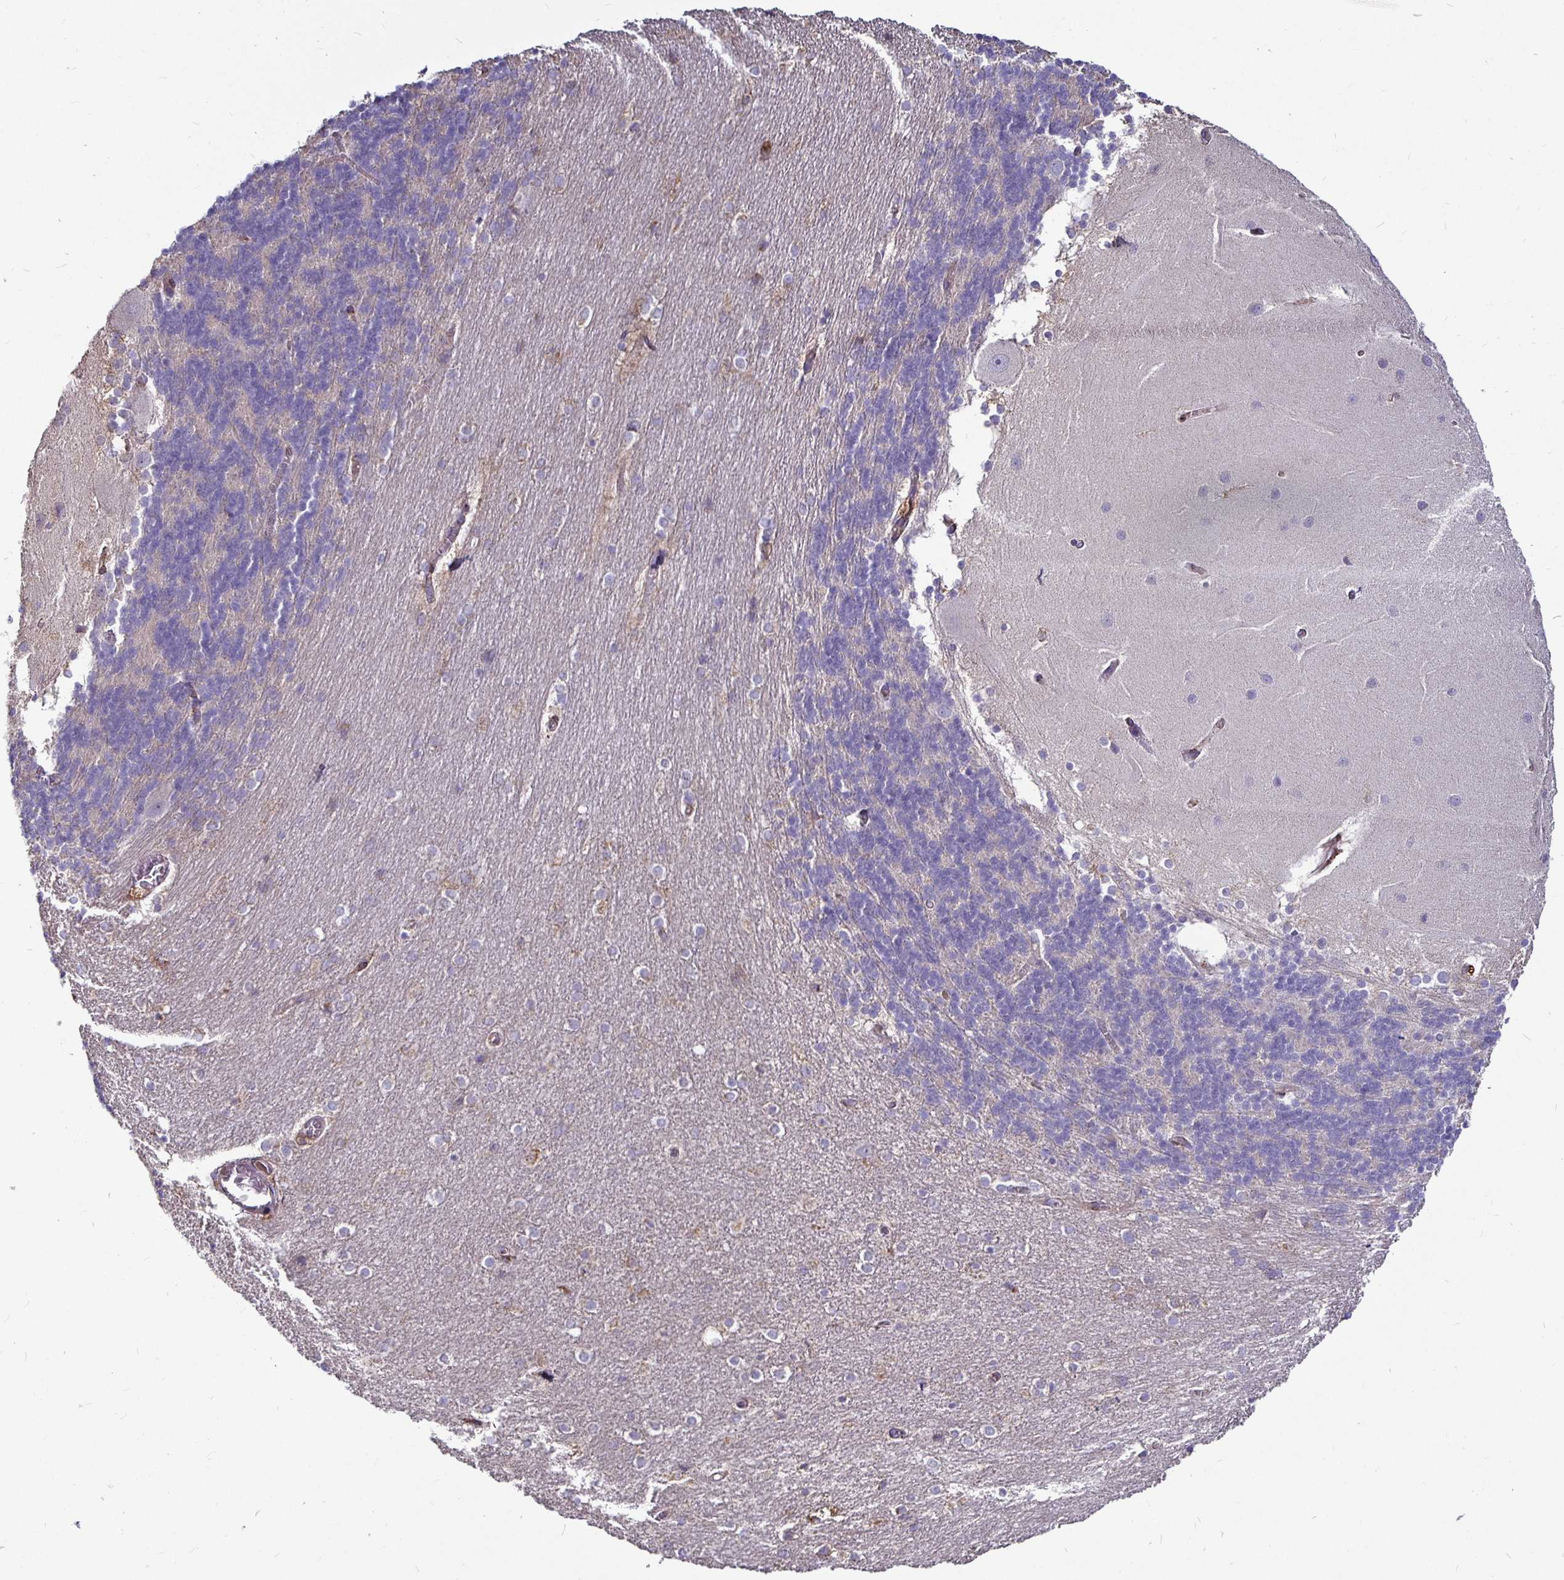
{"staining": {"intensity": "negative", "quantity": "none", "location": "none"}, "tissue": "cerebellum", "cell_type": "Cells in granular layer", "image_type": "normal", "snomed": [{"axis": "morphology", "description": "Normal tissue, NOS"}, {"axis": "topography", "description": "Cerebellum"}], "caption": "A histopathology image of human cerebellum is negative for staining in cells in granular layer. (DAB IHC with hematoxylin counter stain).", "gene": "P4HA2", "patient": {"sex": "female", "age": 54}}